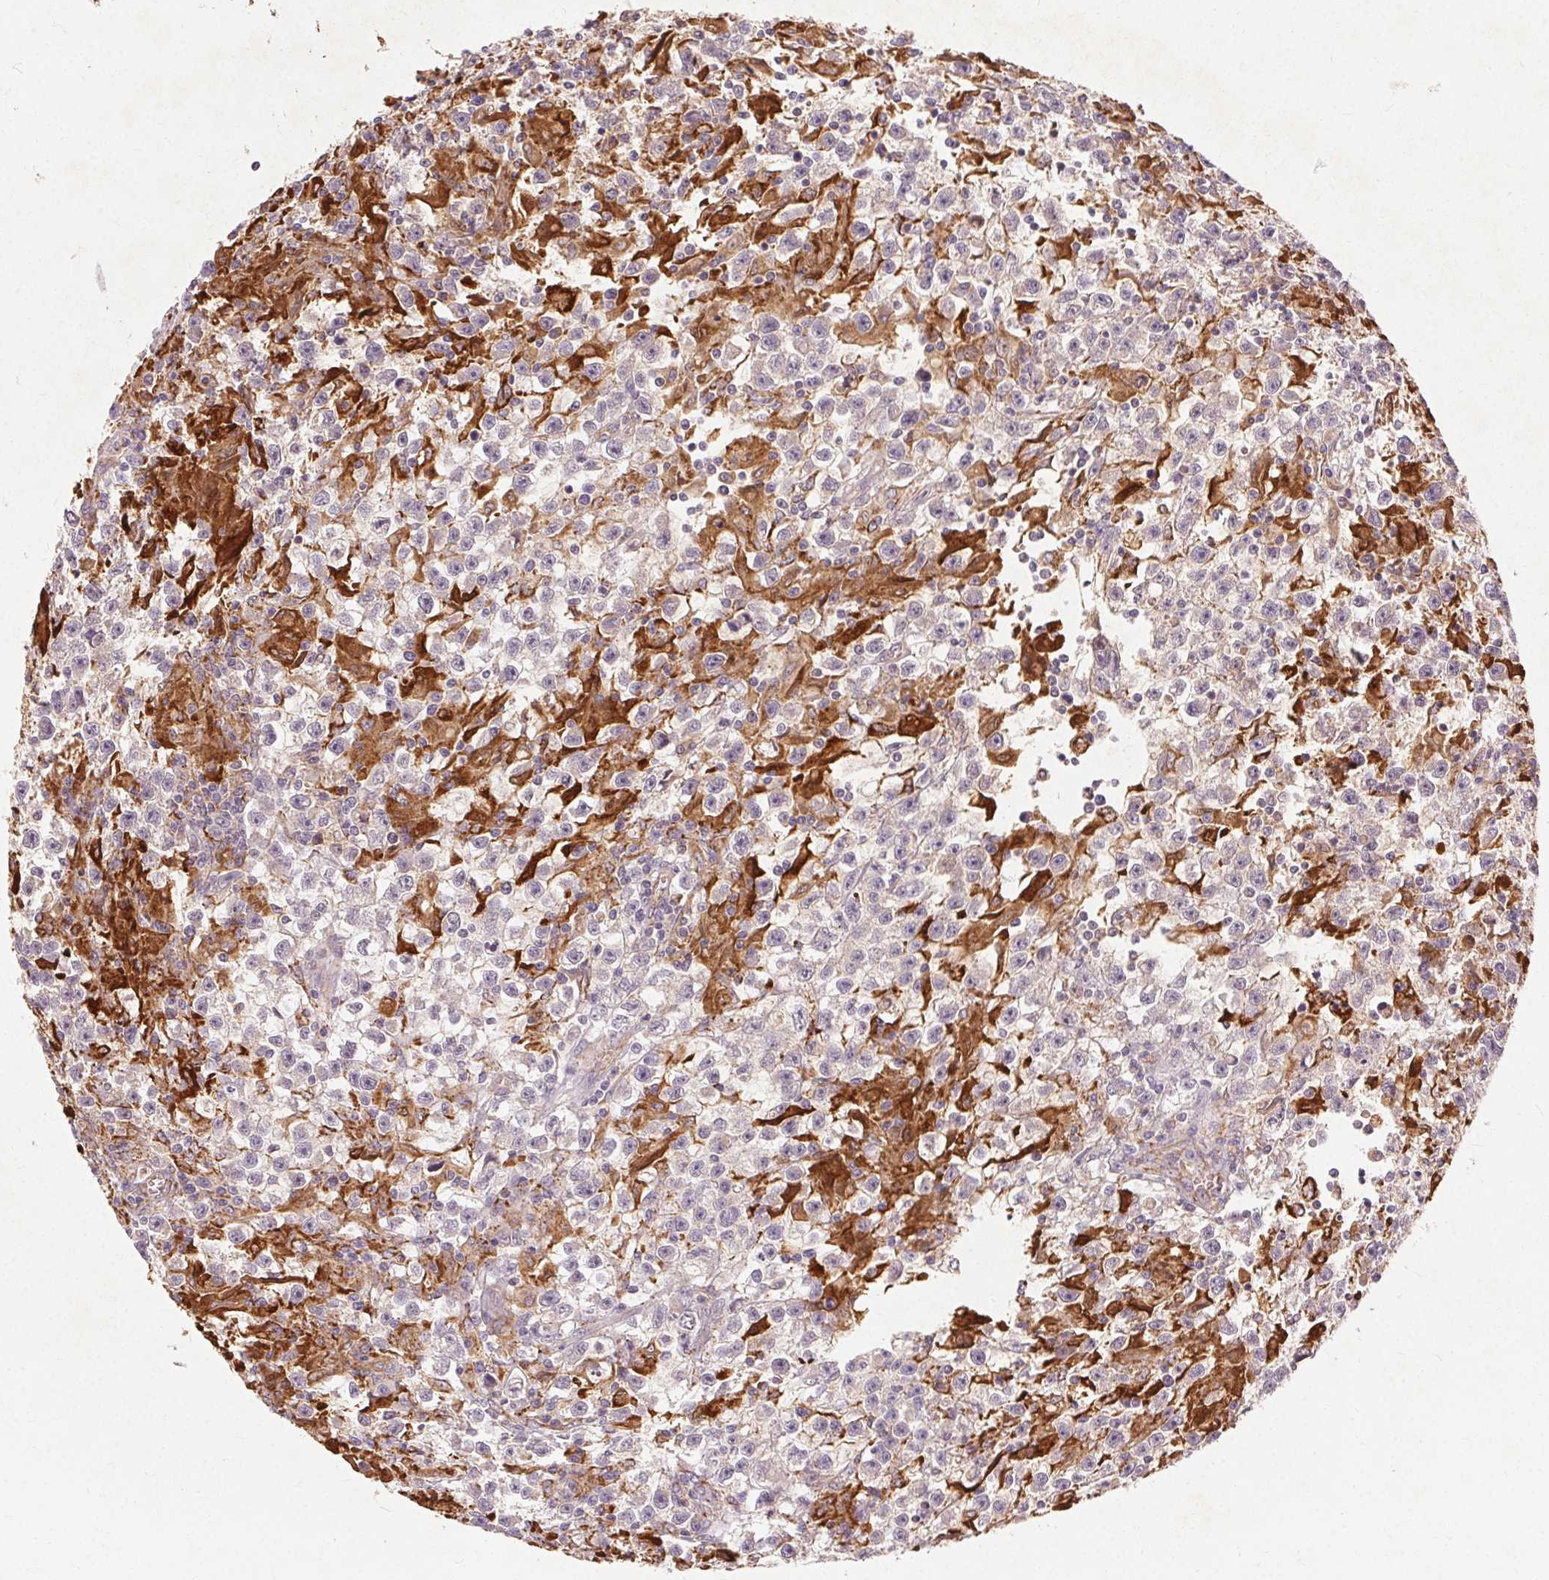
{"staining": {"intensity": "negative", "quantity": "none", "location": "none"}, "tissue": "testis cancer", "cell_type": "Tumor cells", "image_type": "cancer", "snomed": [{"axis": "morphology", "description": "Seminoma, NOS"}, {"axis": "topography", "description": "Testis"}], "caption": "Immunohistochemistry (IHC) micrograph of neoplastic tissue: testis seminoma stained with DAB shows no significant protein positivity in tumor cells.", "gene": "REP15", "patient": {"sex": "male", "age": 31}}